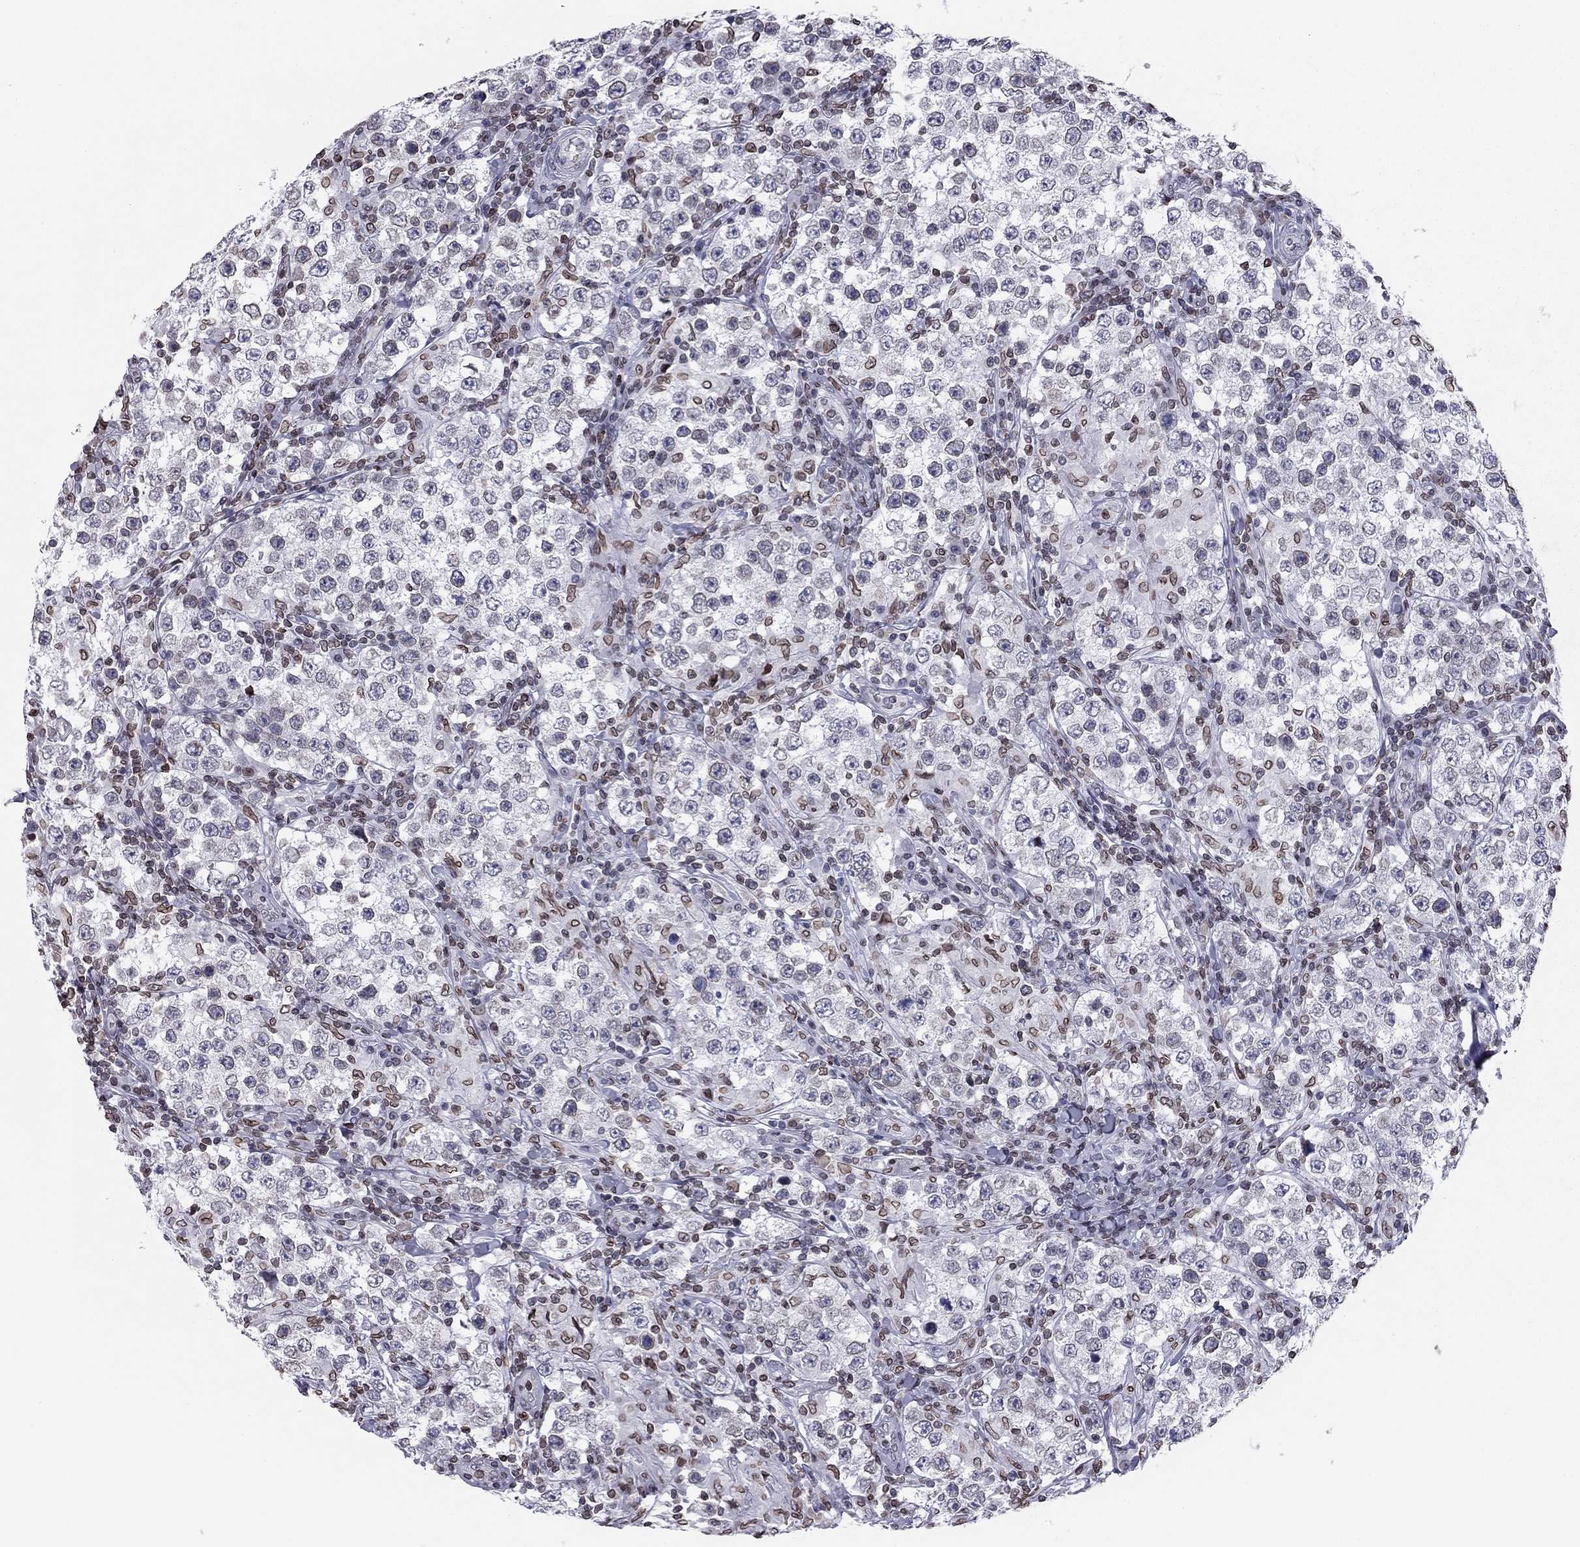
{"staining": {"intensity": "negative", "quantity": "none", "location": "none"}, "tissue": "testis cancer", "cell_type": "Tumor cells", "image_type": "cancer", "snomed": [{"axis": "morphology", "description": "Seminoma, NOS"}, {"axis": "morphology", "description": "Carcinoma, Embryonal, NOS"}, {"axis": "topography", "description": "Testis"}], "caption": "This is an IHC photomicrograph of human seminoma (testis). There is no positivity in tumor cells.", "gene": "ESPL1", "patient": {"sex": "male", "age": 41}}